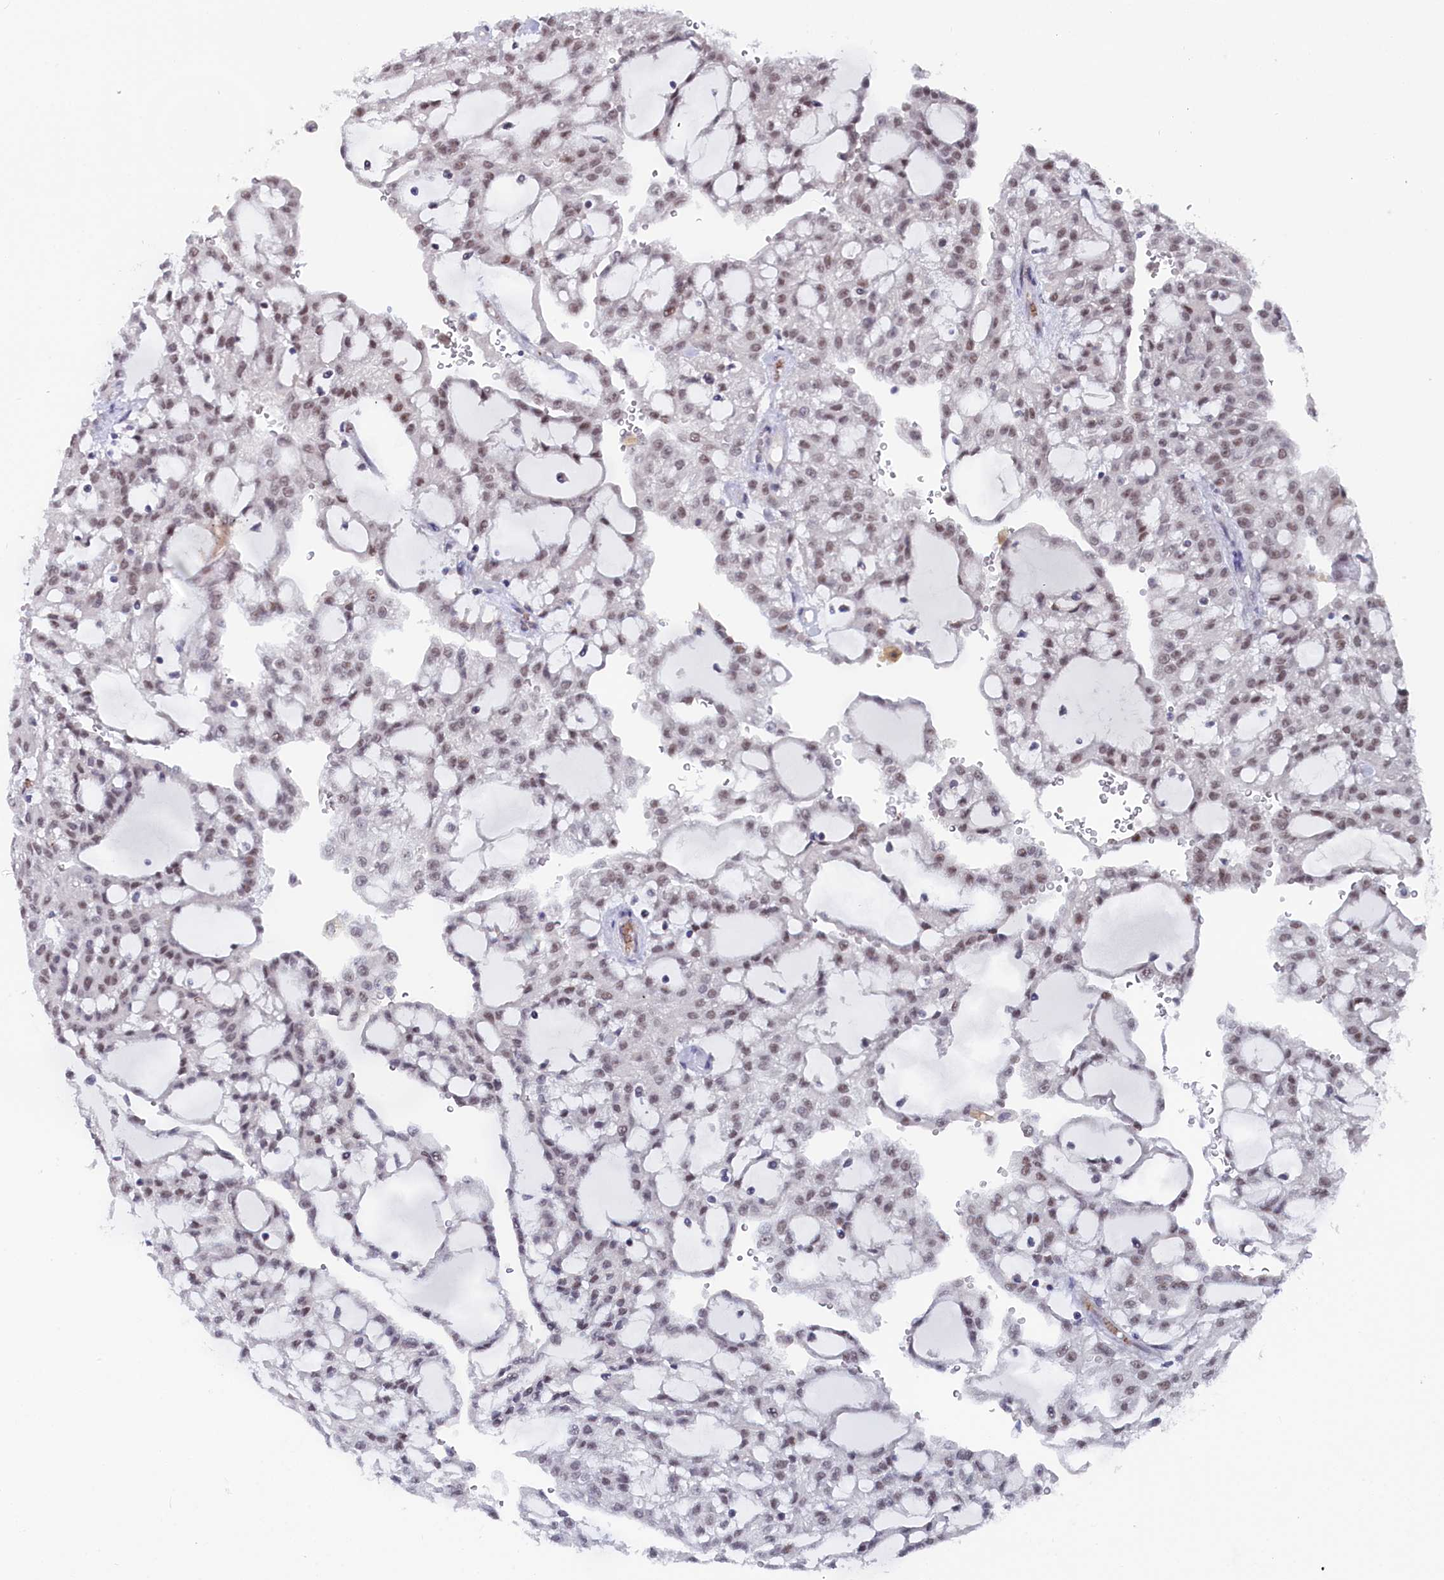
{"staining": {"intensity": "weak", "quantity": ">75%", "location": "nuclear"}, "tissue": "renal cancer", "cell_type": "Tumor cells", "image_type": "cancer", "snomed": [{"axis": "morphology", "description": "Adenocarcinoma, NOS"}, {"axis": "topography", "description": "Kidney"}], "caption": "Immunohistochemical staining of human renal adenocarcinoma exhibits low levels of weak nuclear staining in about >75% of tumor cells.", "gene": "TIGD4", "patient": {"sex": "male", "age": 63}}